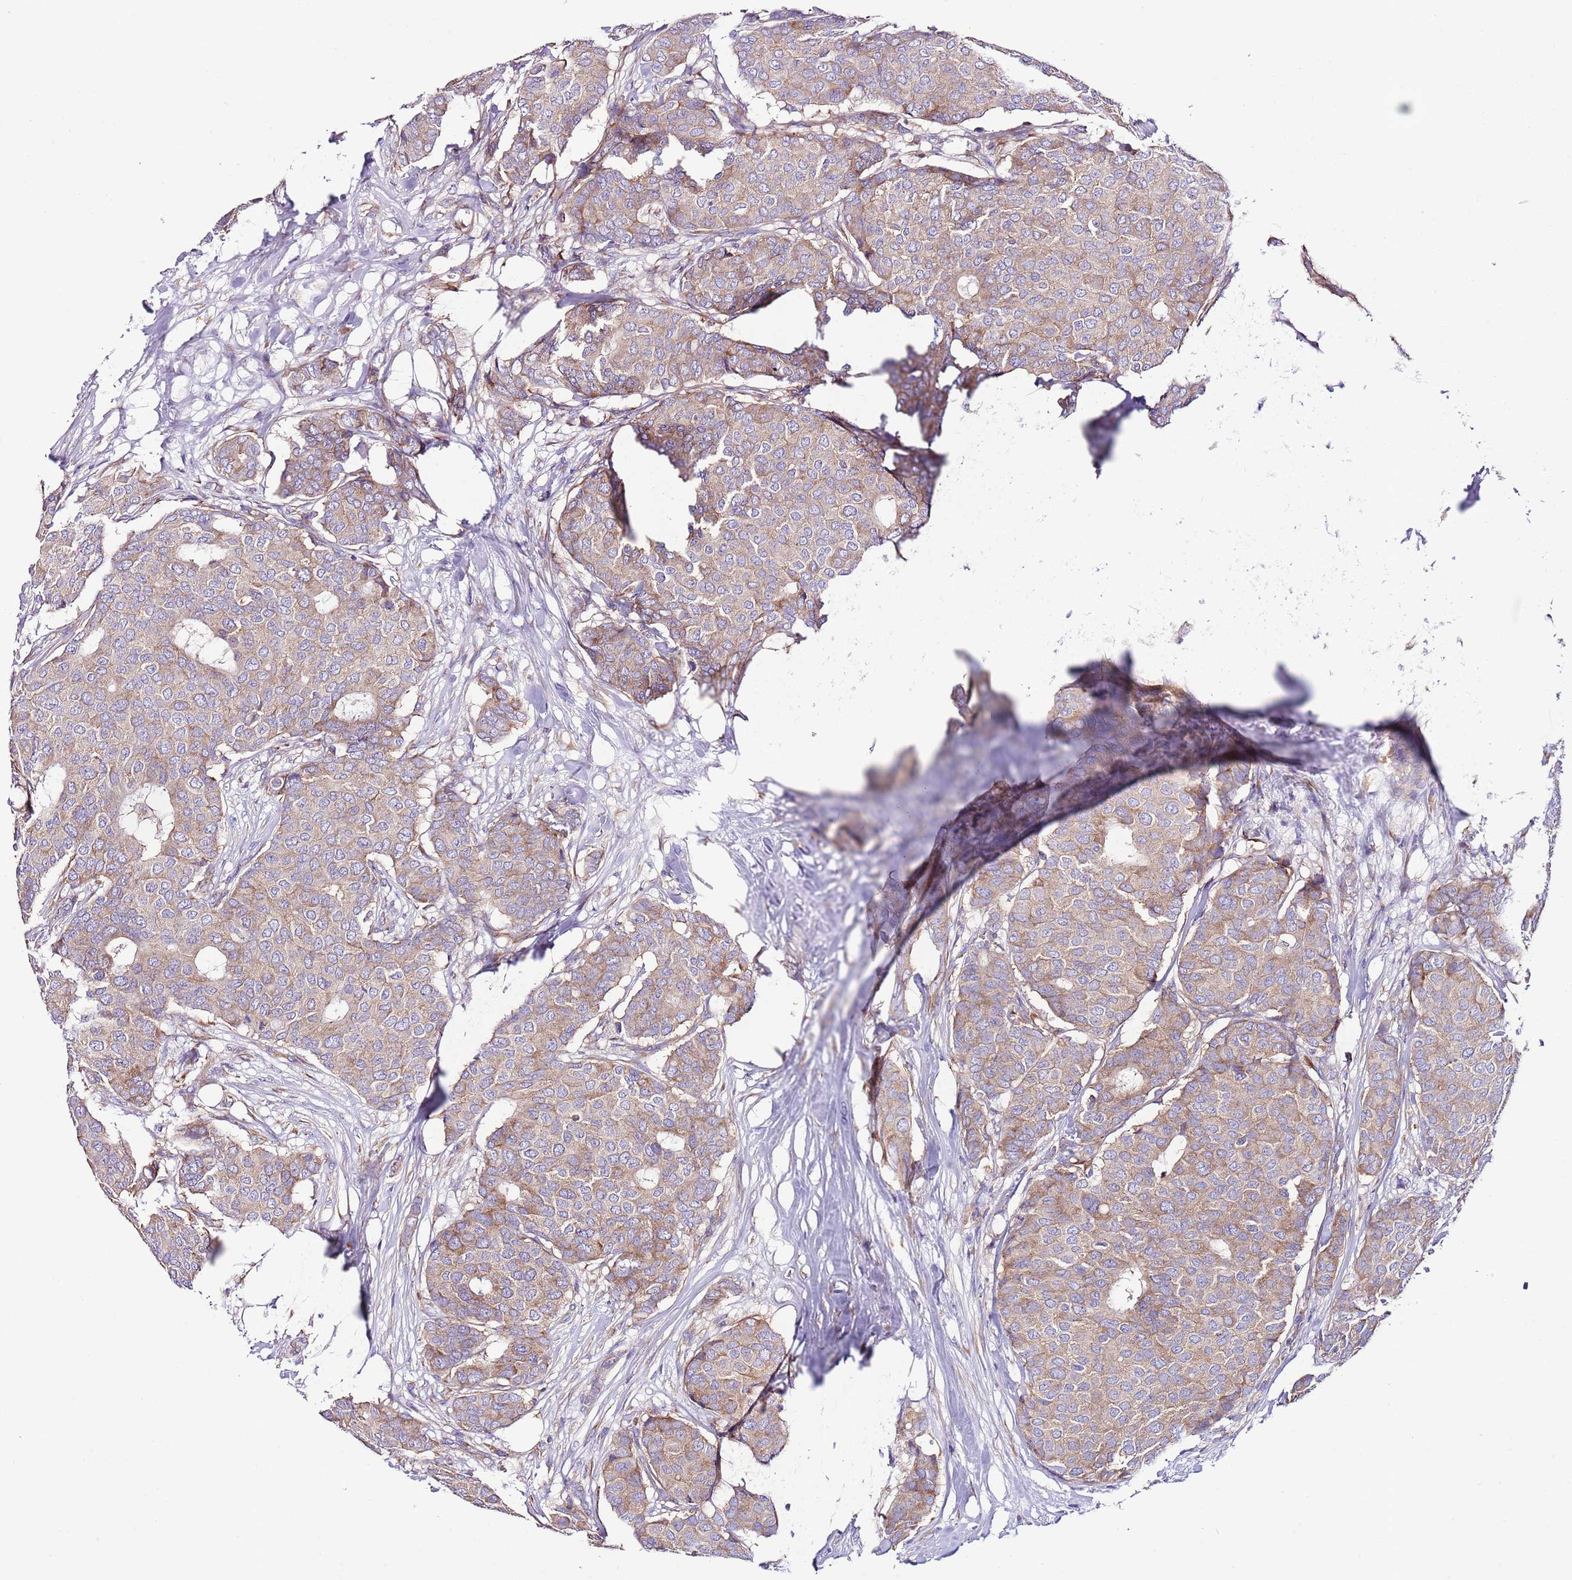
{"staining": {"intensity": "moderate", "quantity": ">75%", "location": "cytoplasmic/membranous"}, "tissue": "breast cancer", "cell_type": "Tumor cells", "image_type": "cancer", "snomed": [{"axis": "morphology", "description": "Duct carcinoma"}, {"axis": "topography", "description": "Breast"}], "caption": "About >75% of tumor cells in human invasive ductal carcinoma (breast) exhibit moderate cytoplasmic/membranous protein expression as visualized by brown immunohistochemical staining.", "gene": "RPS10", "patient": {"sex": "female", "age": 75}}